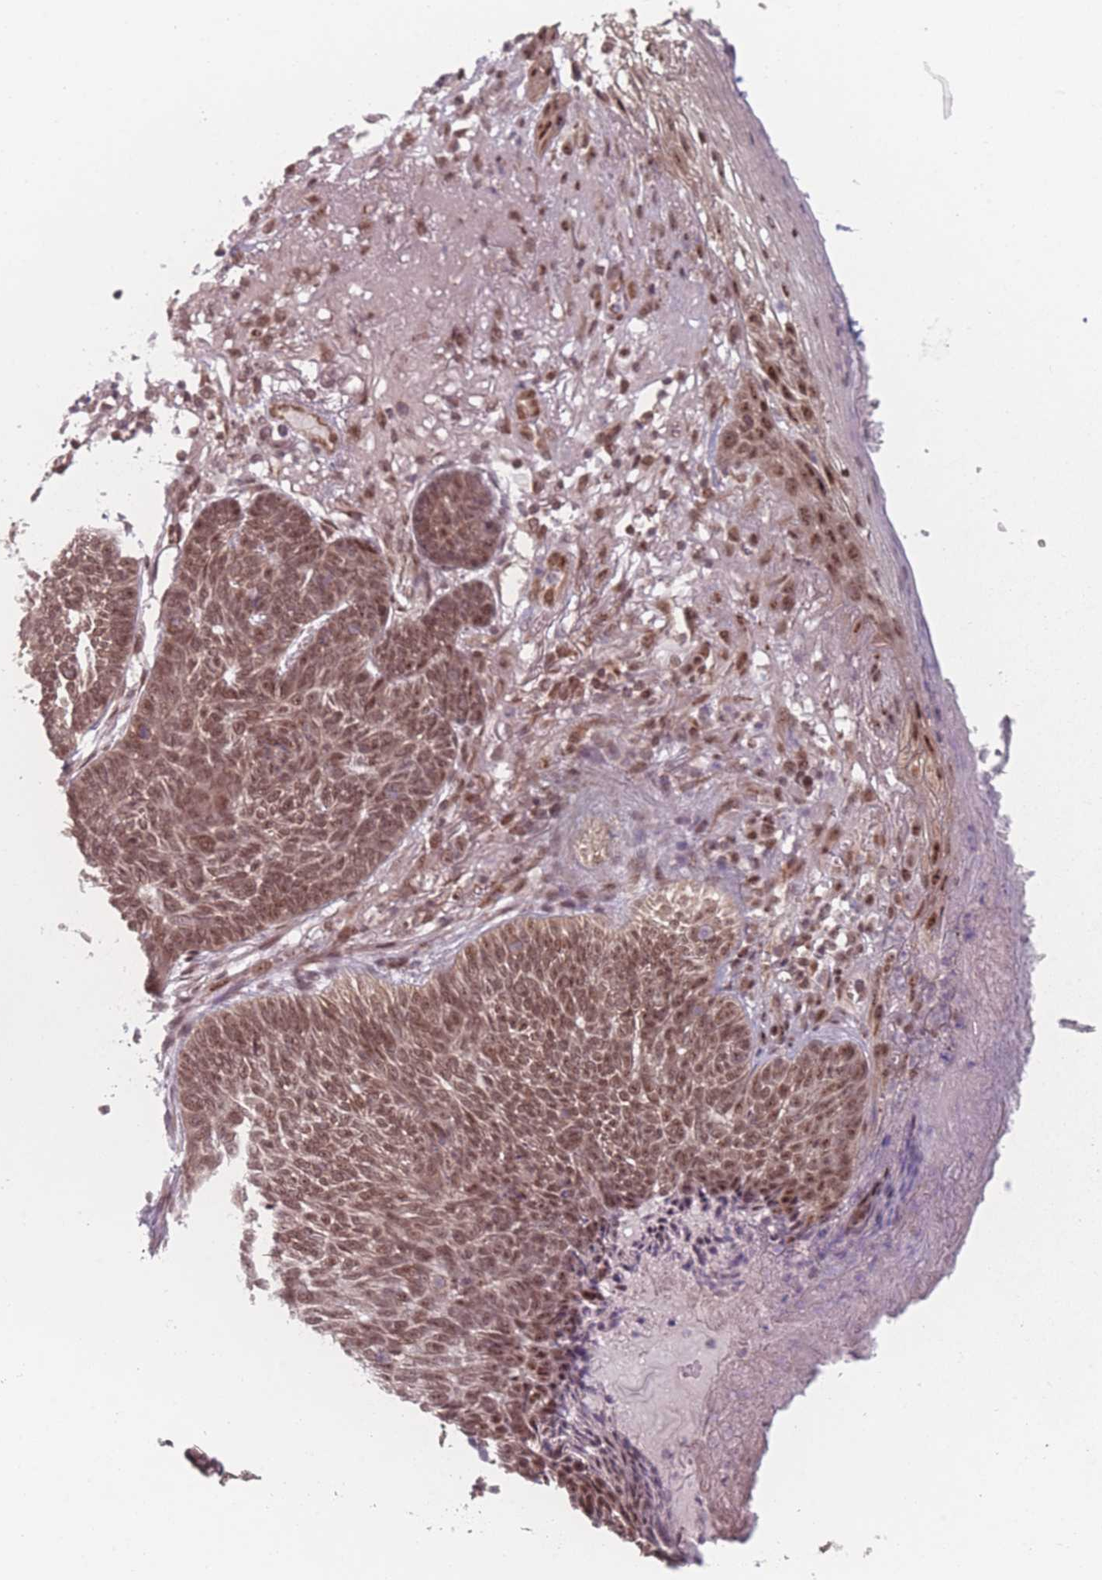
{"staining": {"intensity": "moderate", "quantity": ">75%", "location": "nuclear"}, "tissue": "skin cancer", "cell_type": "Tumor cells", "image_type": "cancer", "snomed": [{"axis": "morphology", "description": "Normal tissue, NOS"}, {"axis": "morphology", "description": "Basal cell carcinoma"}, {"axis": "topography", "description": "Skin"}], "caption": "Protein expression analysis of human skin basal cell carcinoma reveals moderate nuclear staining in about >75% of tumor cells.", "gene": "ZC3H14", "patient": {"sex": "male", "age": 64}}